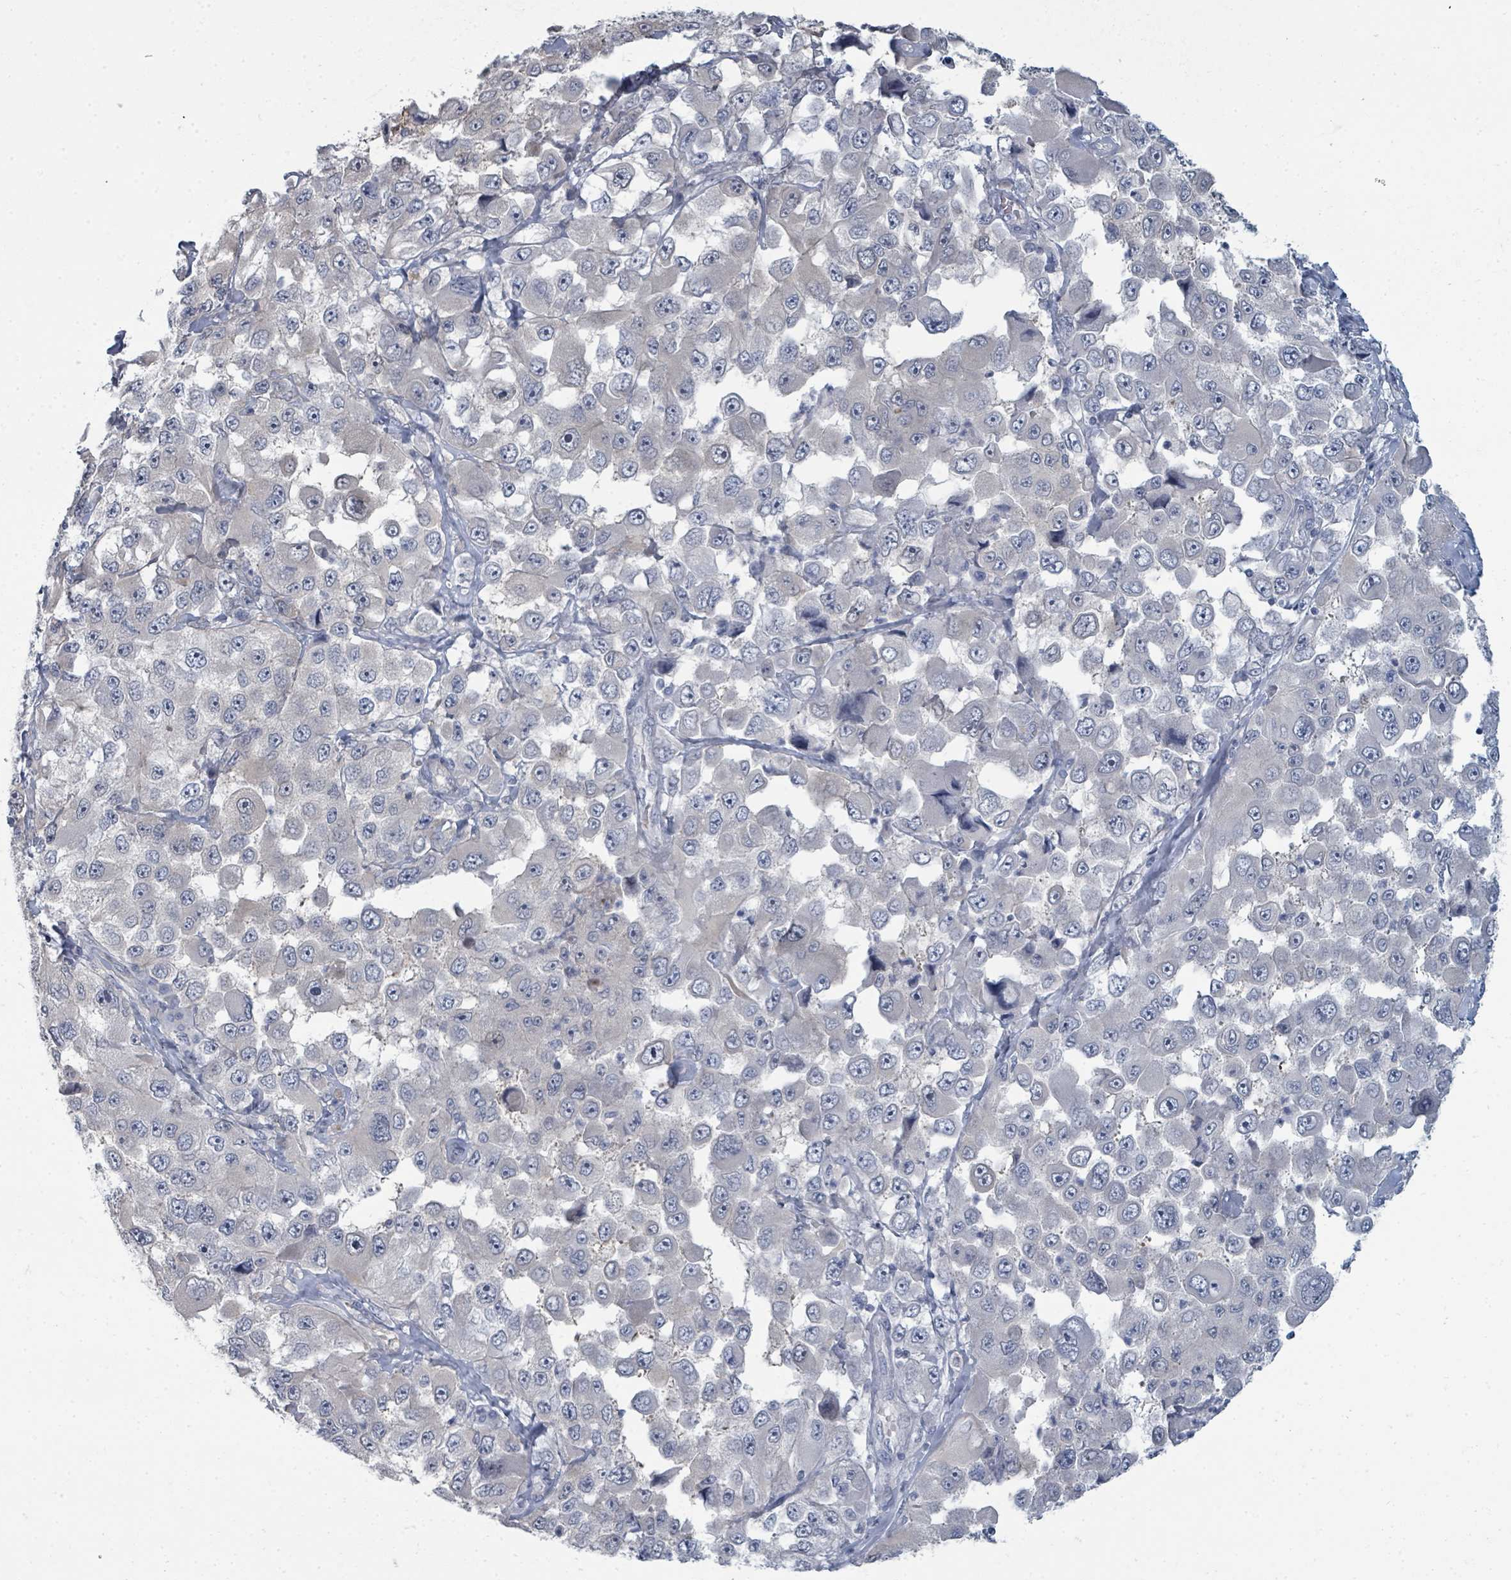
{"staining": {"intensity": "negative", "quantity": "none", "location": "none"}, "tissue": "melanoma", "cell_type": "Tumor cells", "image_type": "cancer", "snomed": [{"axis": "morphology", "description": "Malignant melanoma, Metastatic site"}, {"axis": "topography", "description": "Lymph node"}], "caption": "DAB immunohistochemical staining of human melanoma reveals no significant positivity in tumor cells.", "gene": "SLC25A45", "patient": {"sex": "male", "age": 62}}